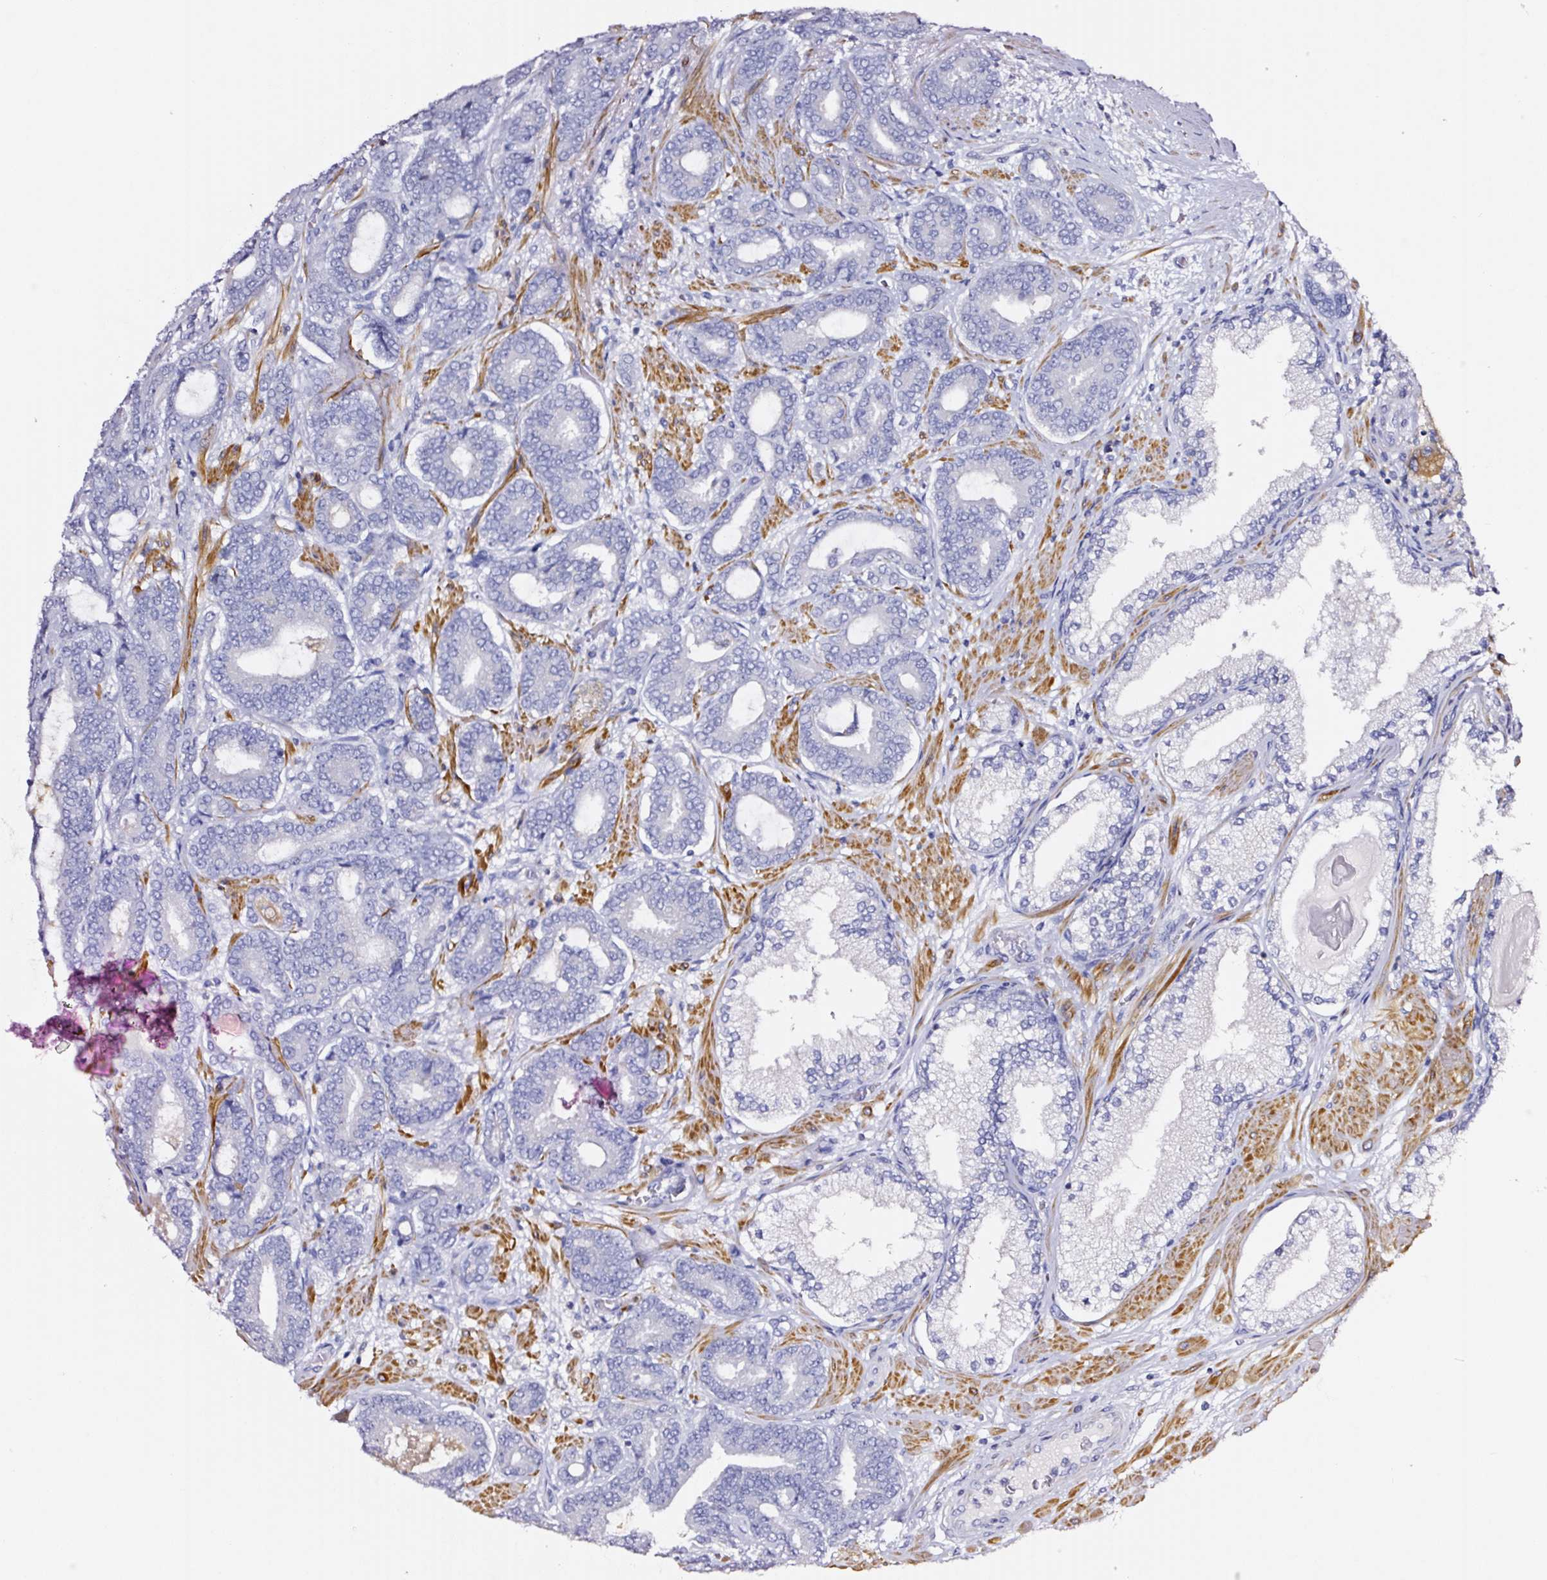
{"staining": {"intensity": "negative", "quantity": "none", "location": "none"}, "tissue": "prostate cancer", "cell_type": "Tumor cells", "image_type": "cancer", "snomed": [{"axis": "morphology", "description": "Adenocarcinoma, Low grade"}, {"axis": "topography", "description": "Prostate and seminal vesicle, NOS"}], "caption": "Protein analysis of prostate low-grade adenocarcinoma displays no significant positivity in tumor cells.", "gene": "CYB561A3", "patient": {"sex": "male", "age": 61}}